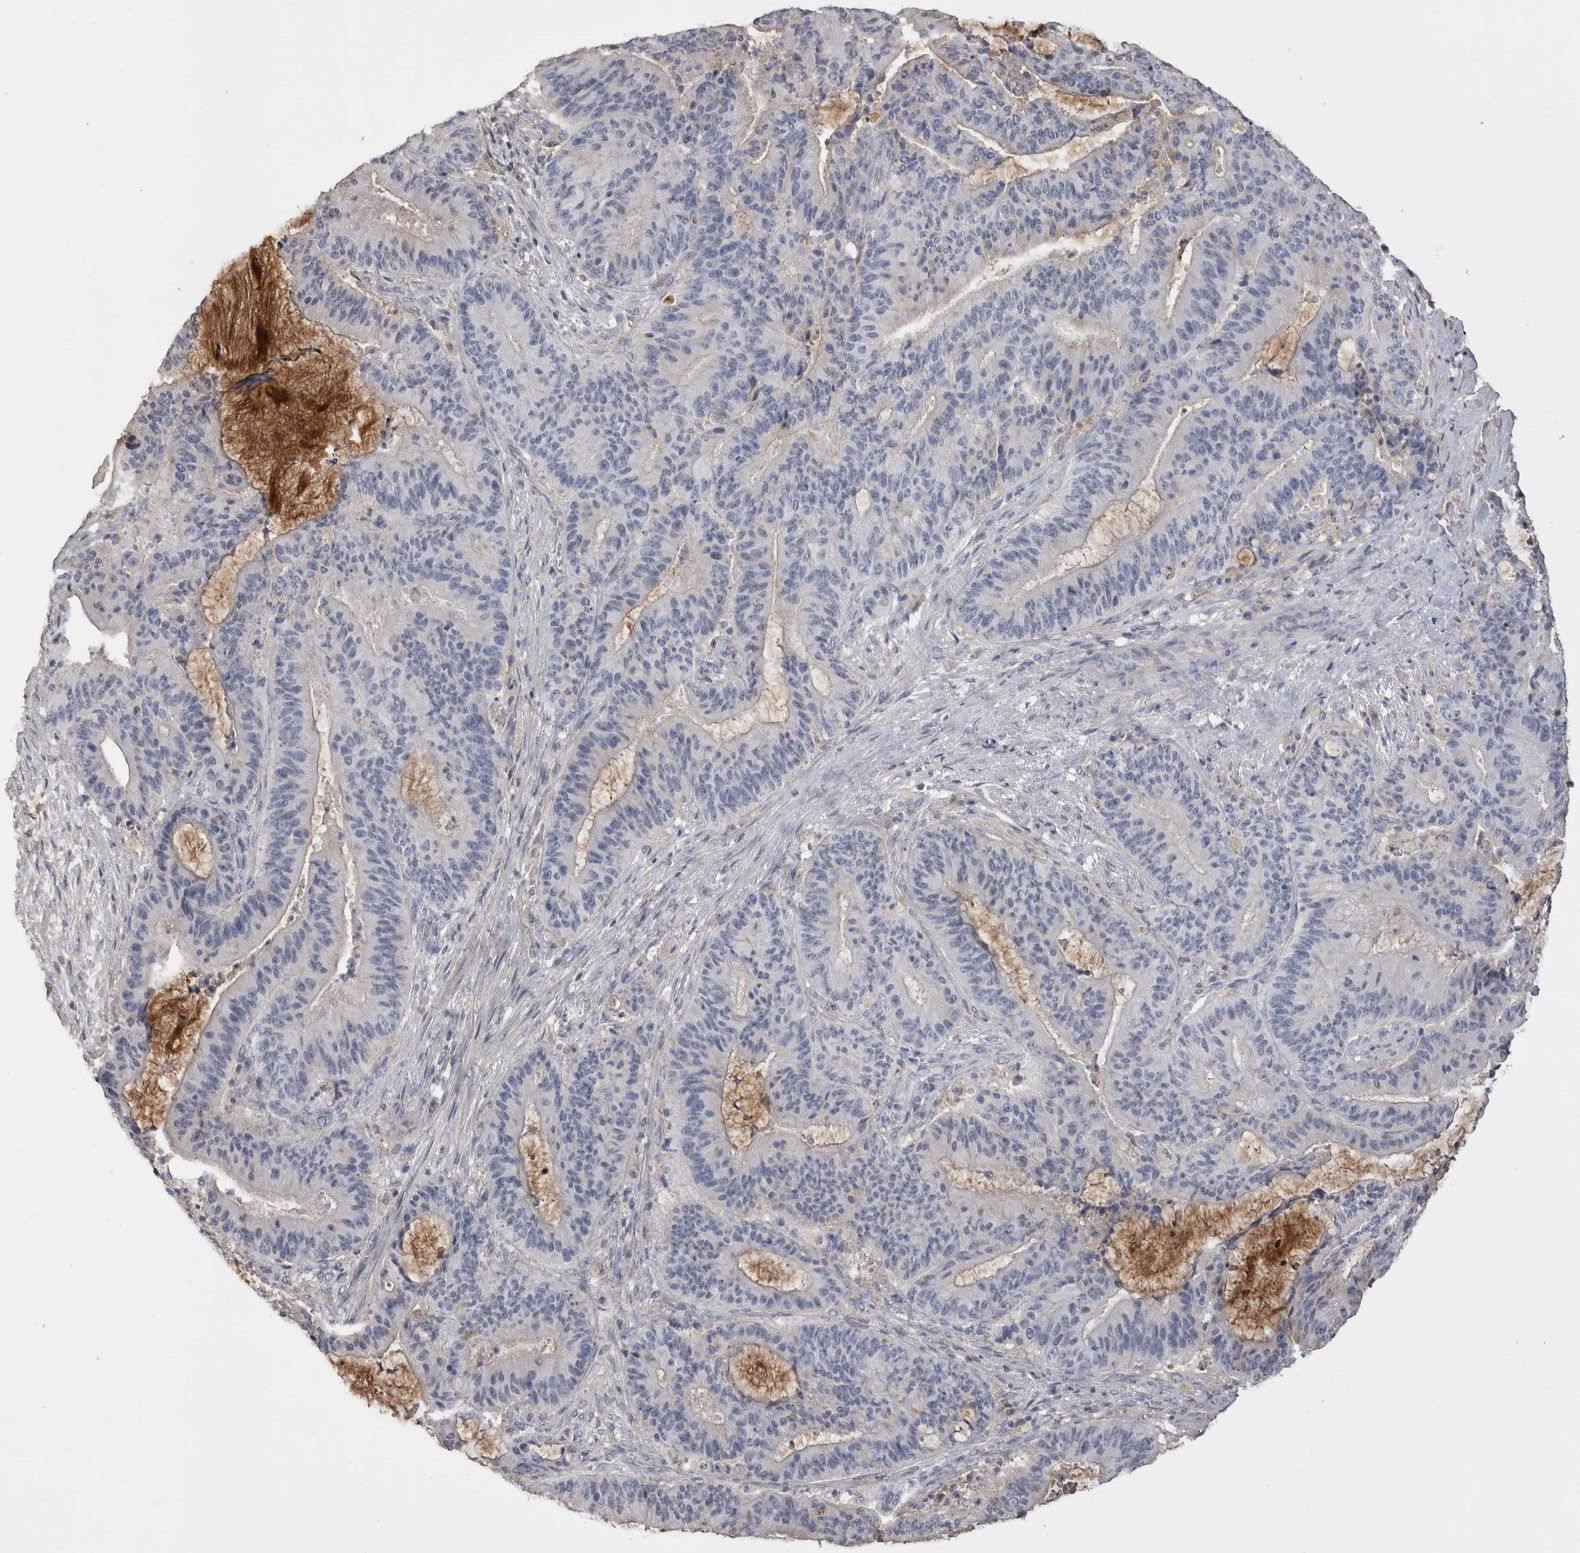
{"staining": {"intensity": "negative", "quantity": "none", "location": "none"}, "tissue": "liver cancer", "cell_type": "Tumor cells", "image_type": "cancer", "snomed": [{"axis": "morphology", "description": "Normal tissue, NOS"}, {"axis": "morphology", "description": "Cholangiocarcinoma"}, {"axis": "topography", "description": "Liver"}, {"axis": "topography", "description": "Peripheral nerve tissue"}], "caption": "This photomicrograph is of liver cholangiocarcinoma stained with immunohistochemistry to label a protein in brown with the nuclei are counter-stained blue. There is no positivity in tumor cells. Brightfield microscopy of immunohistochemistry stained with DAB (brown) and hematoxylin (blue), captured at high magnification.", "gene": "AHSG", "patient": {"sex": "female", "age": 73}}